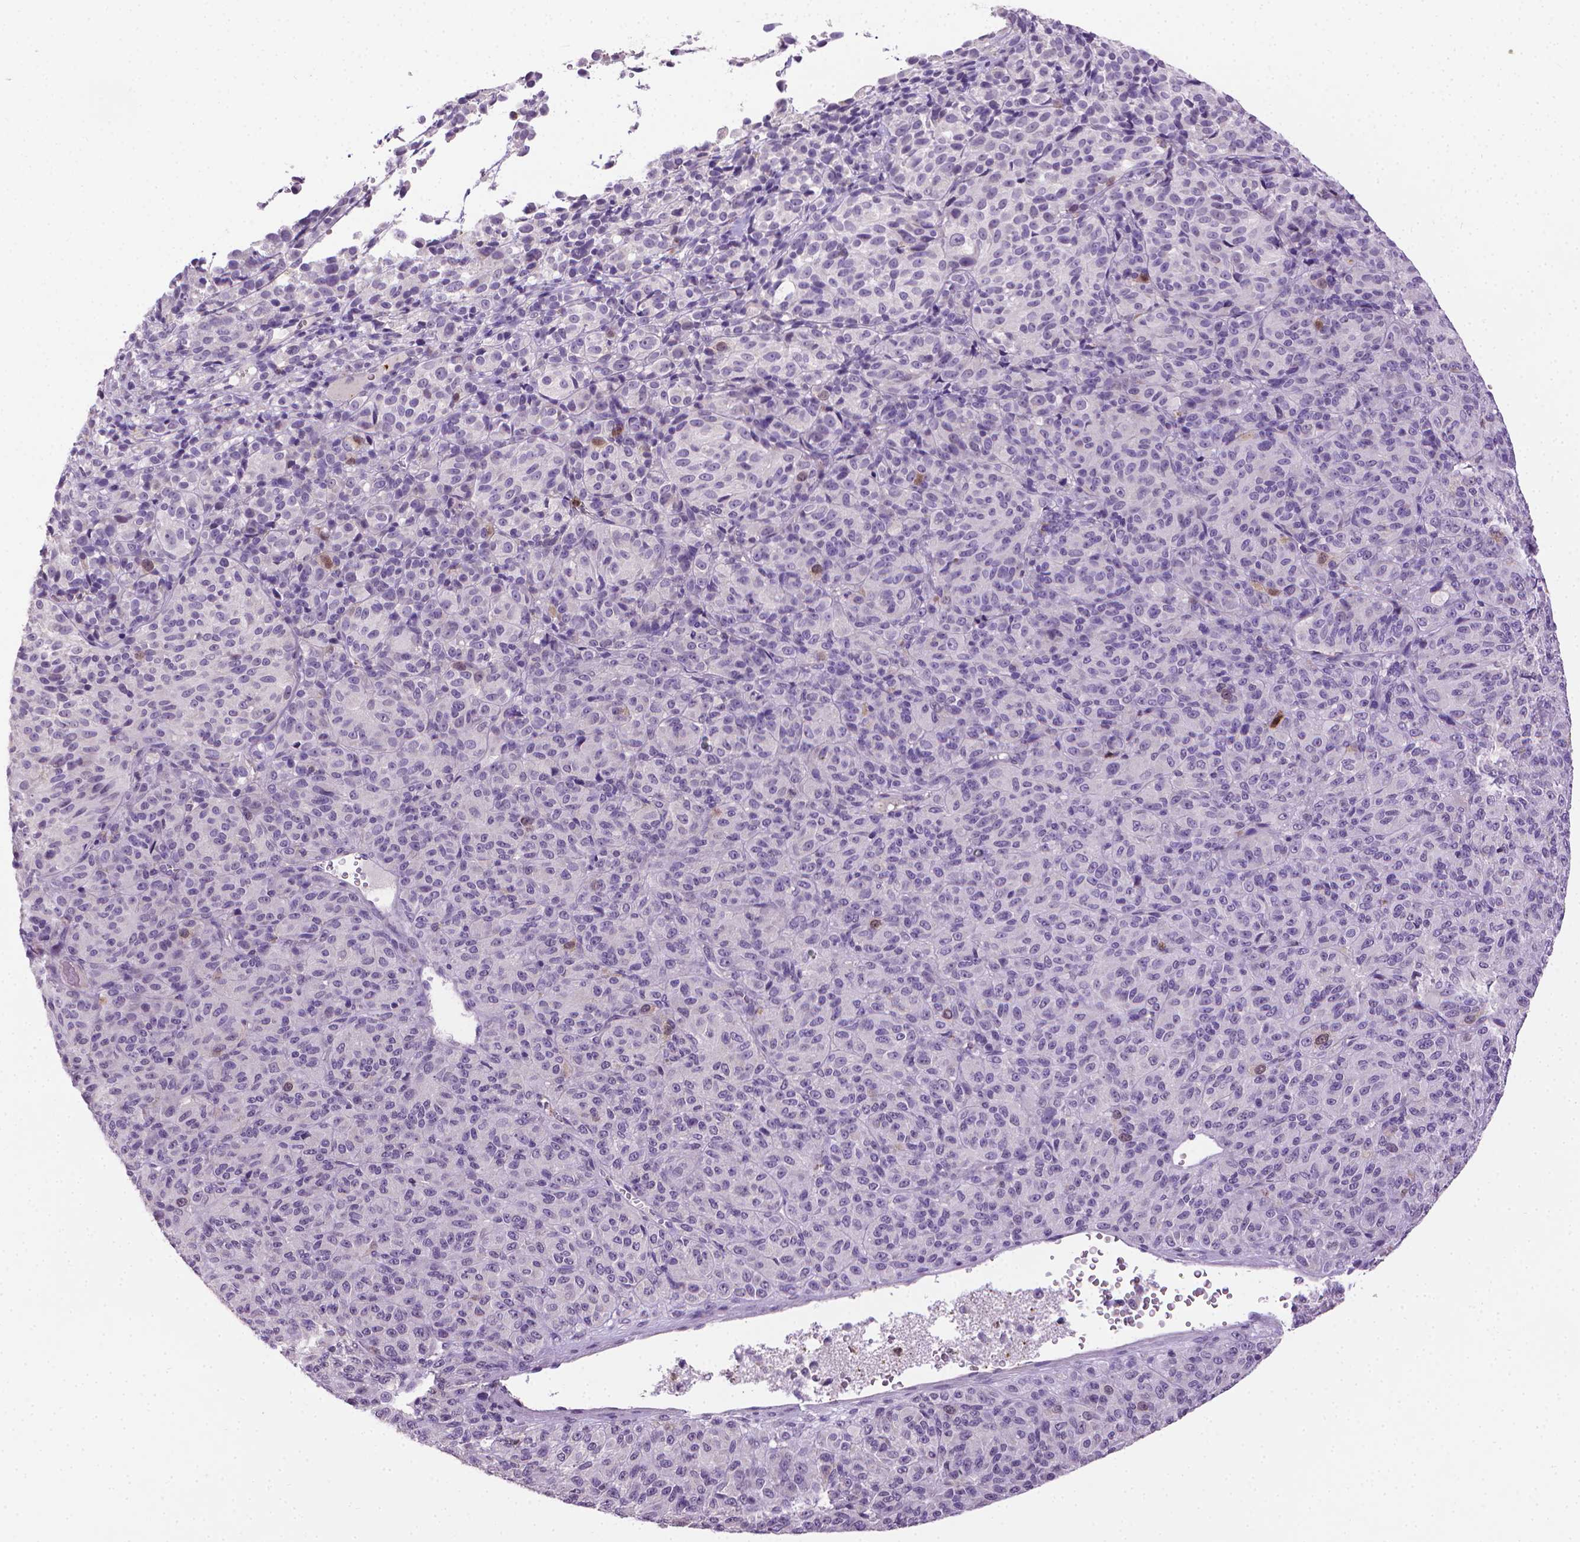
{"staining": {"intensity": "negative", "quantity": "none", "location": "none"}, "tissue": "melanoma", "cell_type": "Tumor cells", "image_type": "cancer", "snomed": [{"axis": "morphology", "description": "Malignant melanoma, Metastatic site"}, {"axis": "topography", "description": "Brain"}], "caption": "Immunohistochemistry (IHC) photomicrograph of melanoma stained for a protein (brown), which reveals no staining in tumor cells.", "gene": "CDKN2D", "patient": {"sex": "female", "age": 56}}